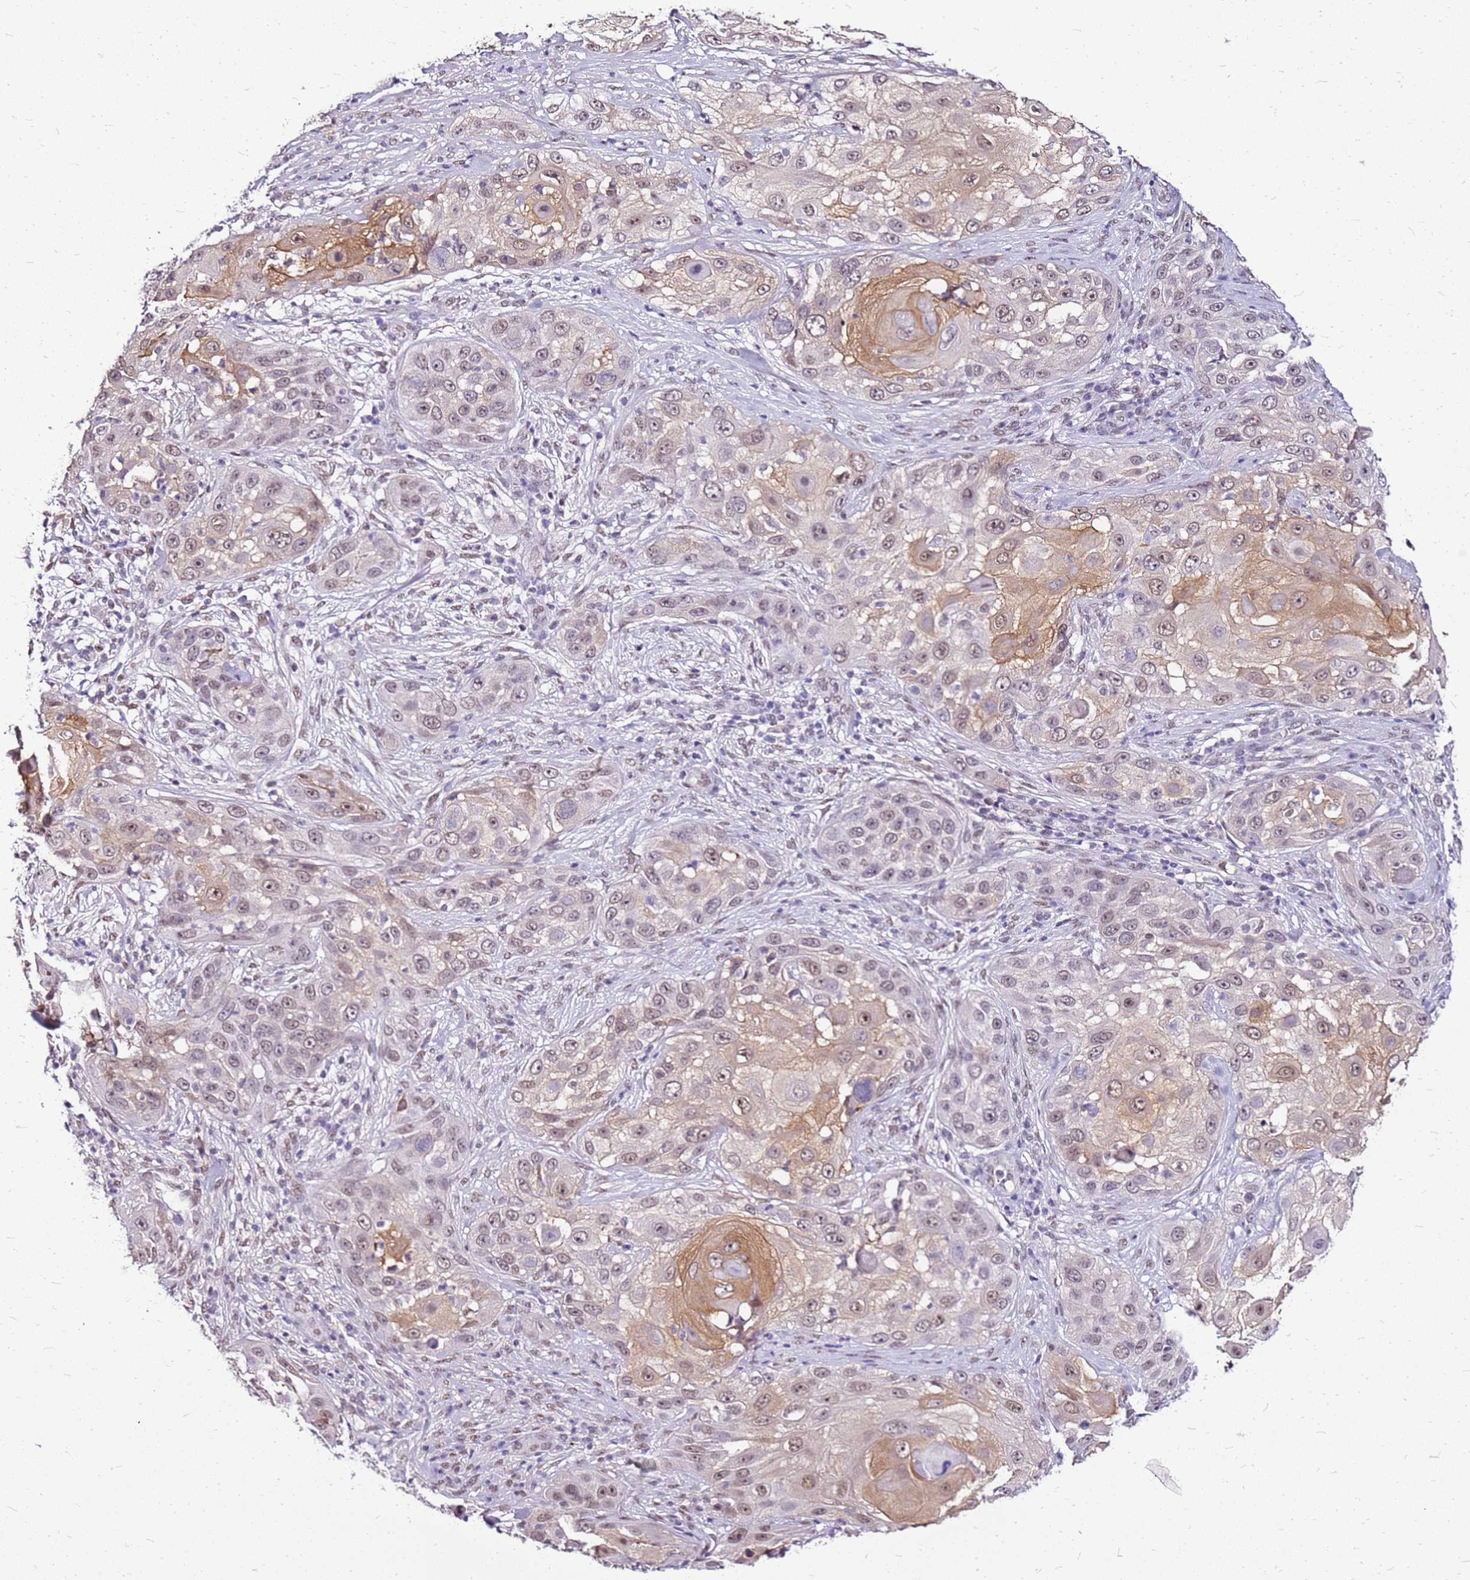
{"staining": {"intensity": "moderate", "quantity": "<25%", "location": "cytoplasmic/membranous,nuclear"}, "tissue": "skin cancer", "cell_type": "Tumor cells", "image_type": "cancer", "snomed": [{"axis": "morphology", "description": "Squamous cell carcinoma, NOS"}, {"axis": "topography", "description": "Skin"}], "caption": "About <25% of tumor cells in skin cancer show moderate cytoplasmic/membranous and nuclear protein positivity as visualized by brown immunohistochemical staining.", "gene": "ALDH1A3", "patient": {"sex": "female", "age": 44}}